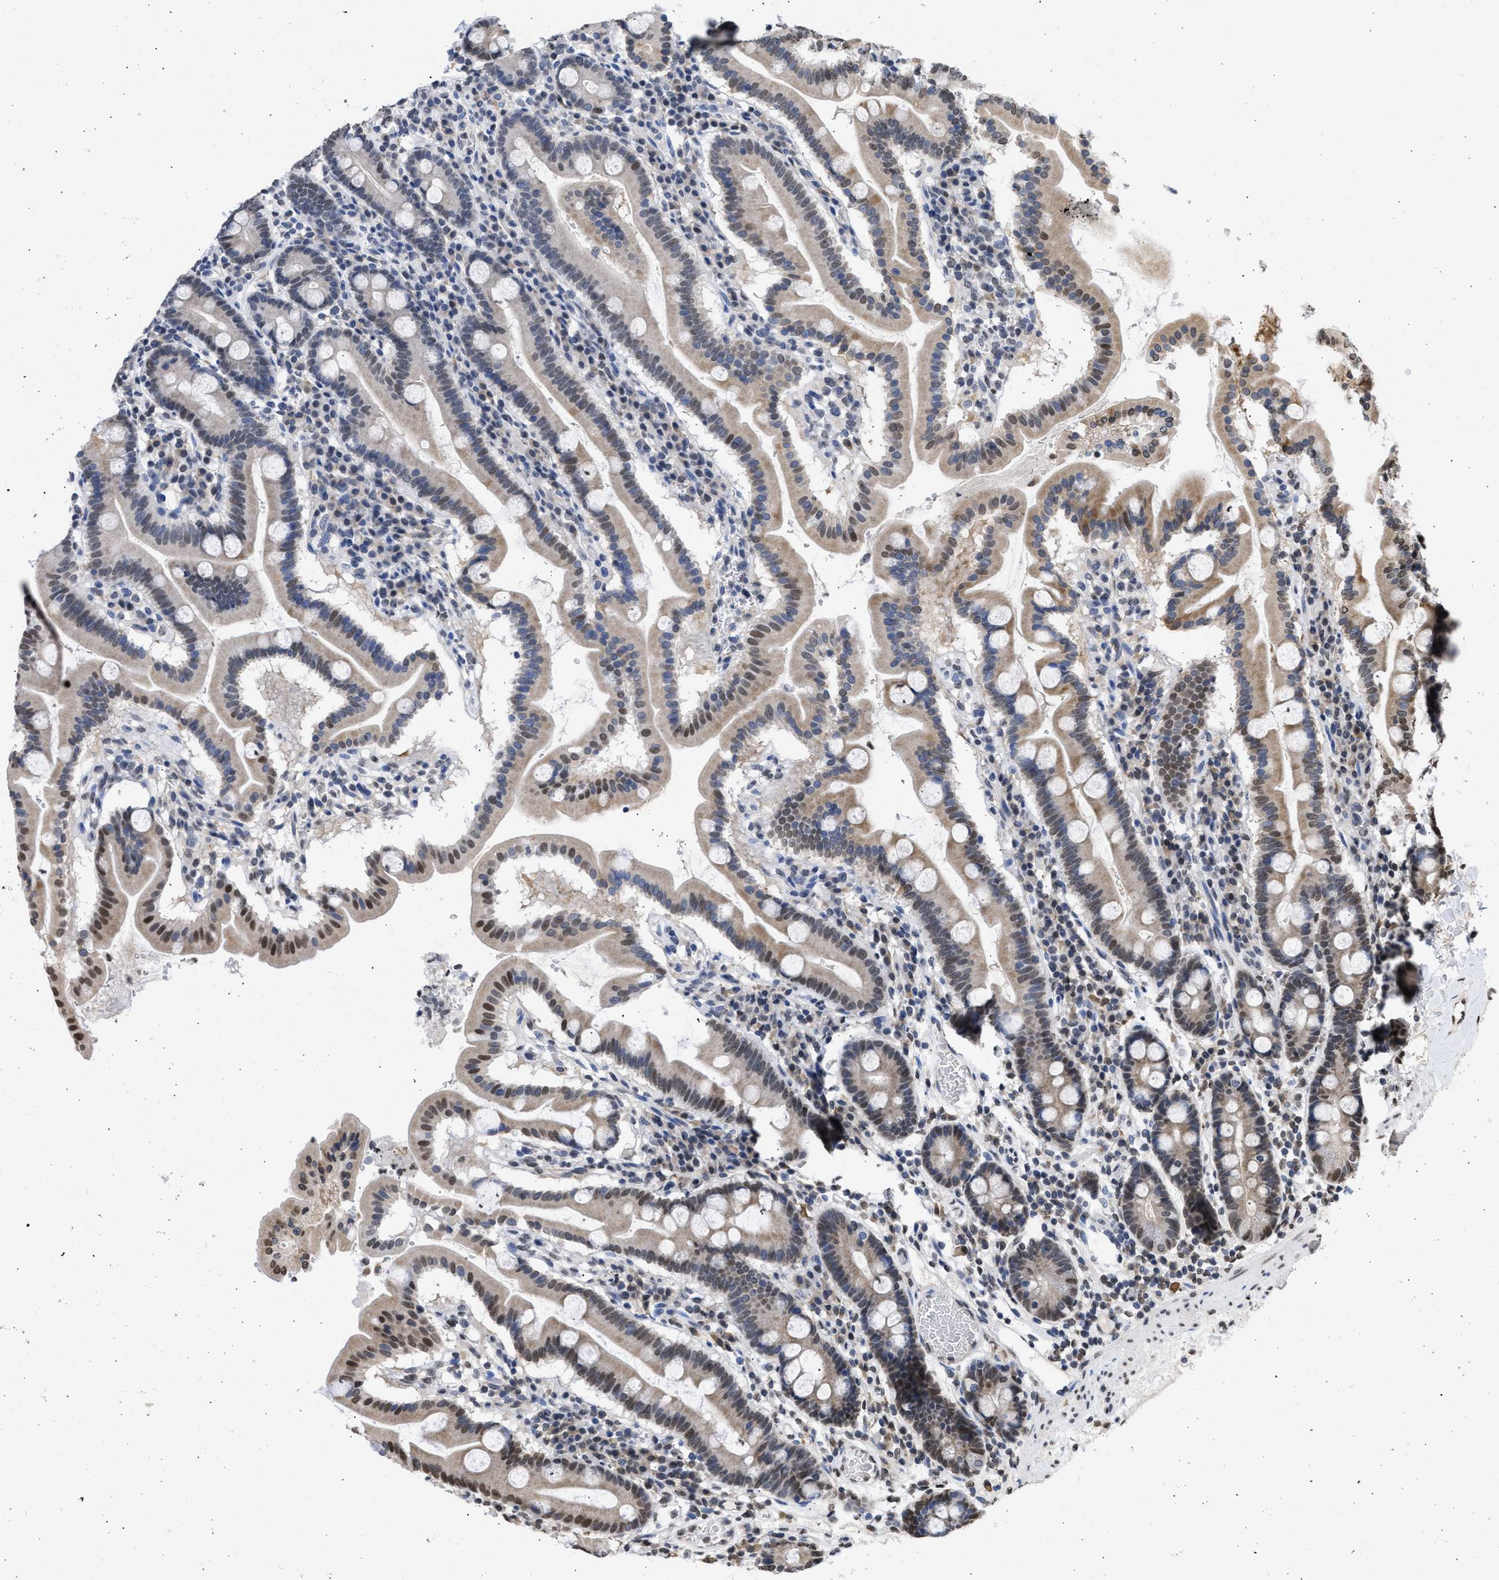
{"staining": {"intensity": "moderate", "quantity": "<25%", "location": "cytoplasmic/membranous,nuclear"}, "tissue": "duodenum", "cell_type": "Glandular cells", "image_type": "normal", "snomed": [{"axis": "morphology", "description": "Normal tissue, NOS"}, {"axis": "topography", "description": "Duodenum"}], "caption": "Benign duodenum exhibits moderate cytoplasmic/membranous,nuclear expression in about <25% of glandular cells, visualized by immunohistochemistry.", "gene": "NUP35", "patient": {"sex": "male", "age": 50}}